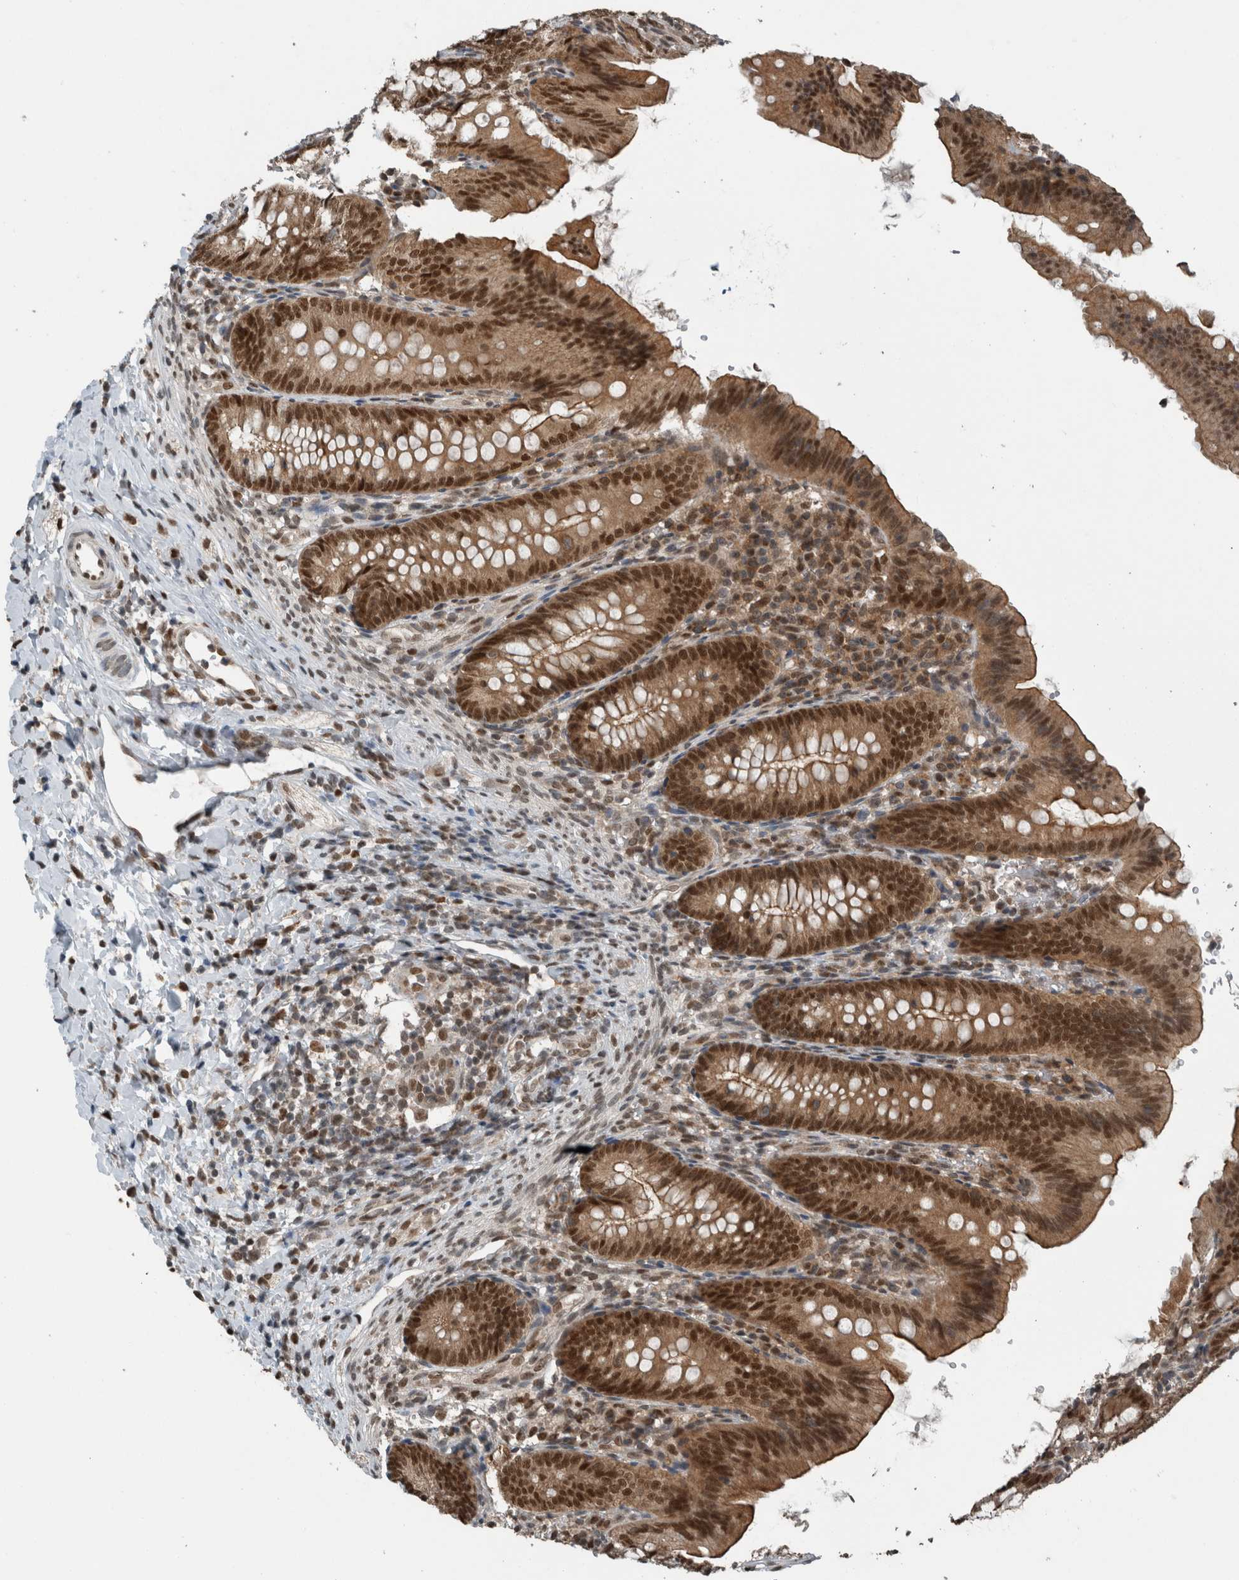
{"staining": {"intensity": "strong", "quantity": ">75%", "location": "cytoplasmic/membranous,nuclear"}, "tissue": "appendix", "cell_type": "Glandular cells", "image_type": "normal", "snomed": [{"axis": "morphology", "description": "Normal tissue, NOS"}, {"axis": "topography", "description": "Appendix"}], "caption": "Protein staining reveals strong cytoplasmic/membranous,nuclear positivity in about >75% of glandular cells in normal appendix.", "gene": "SPAG7", "patient": {"sex": "male", "age": 1}}